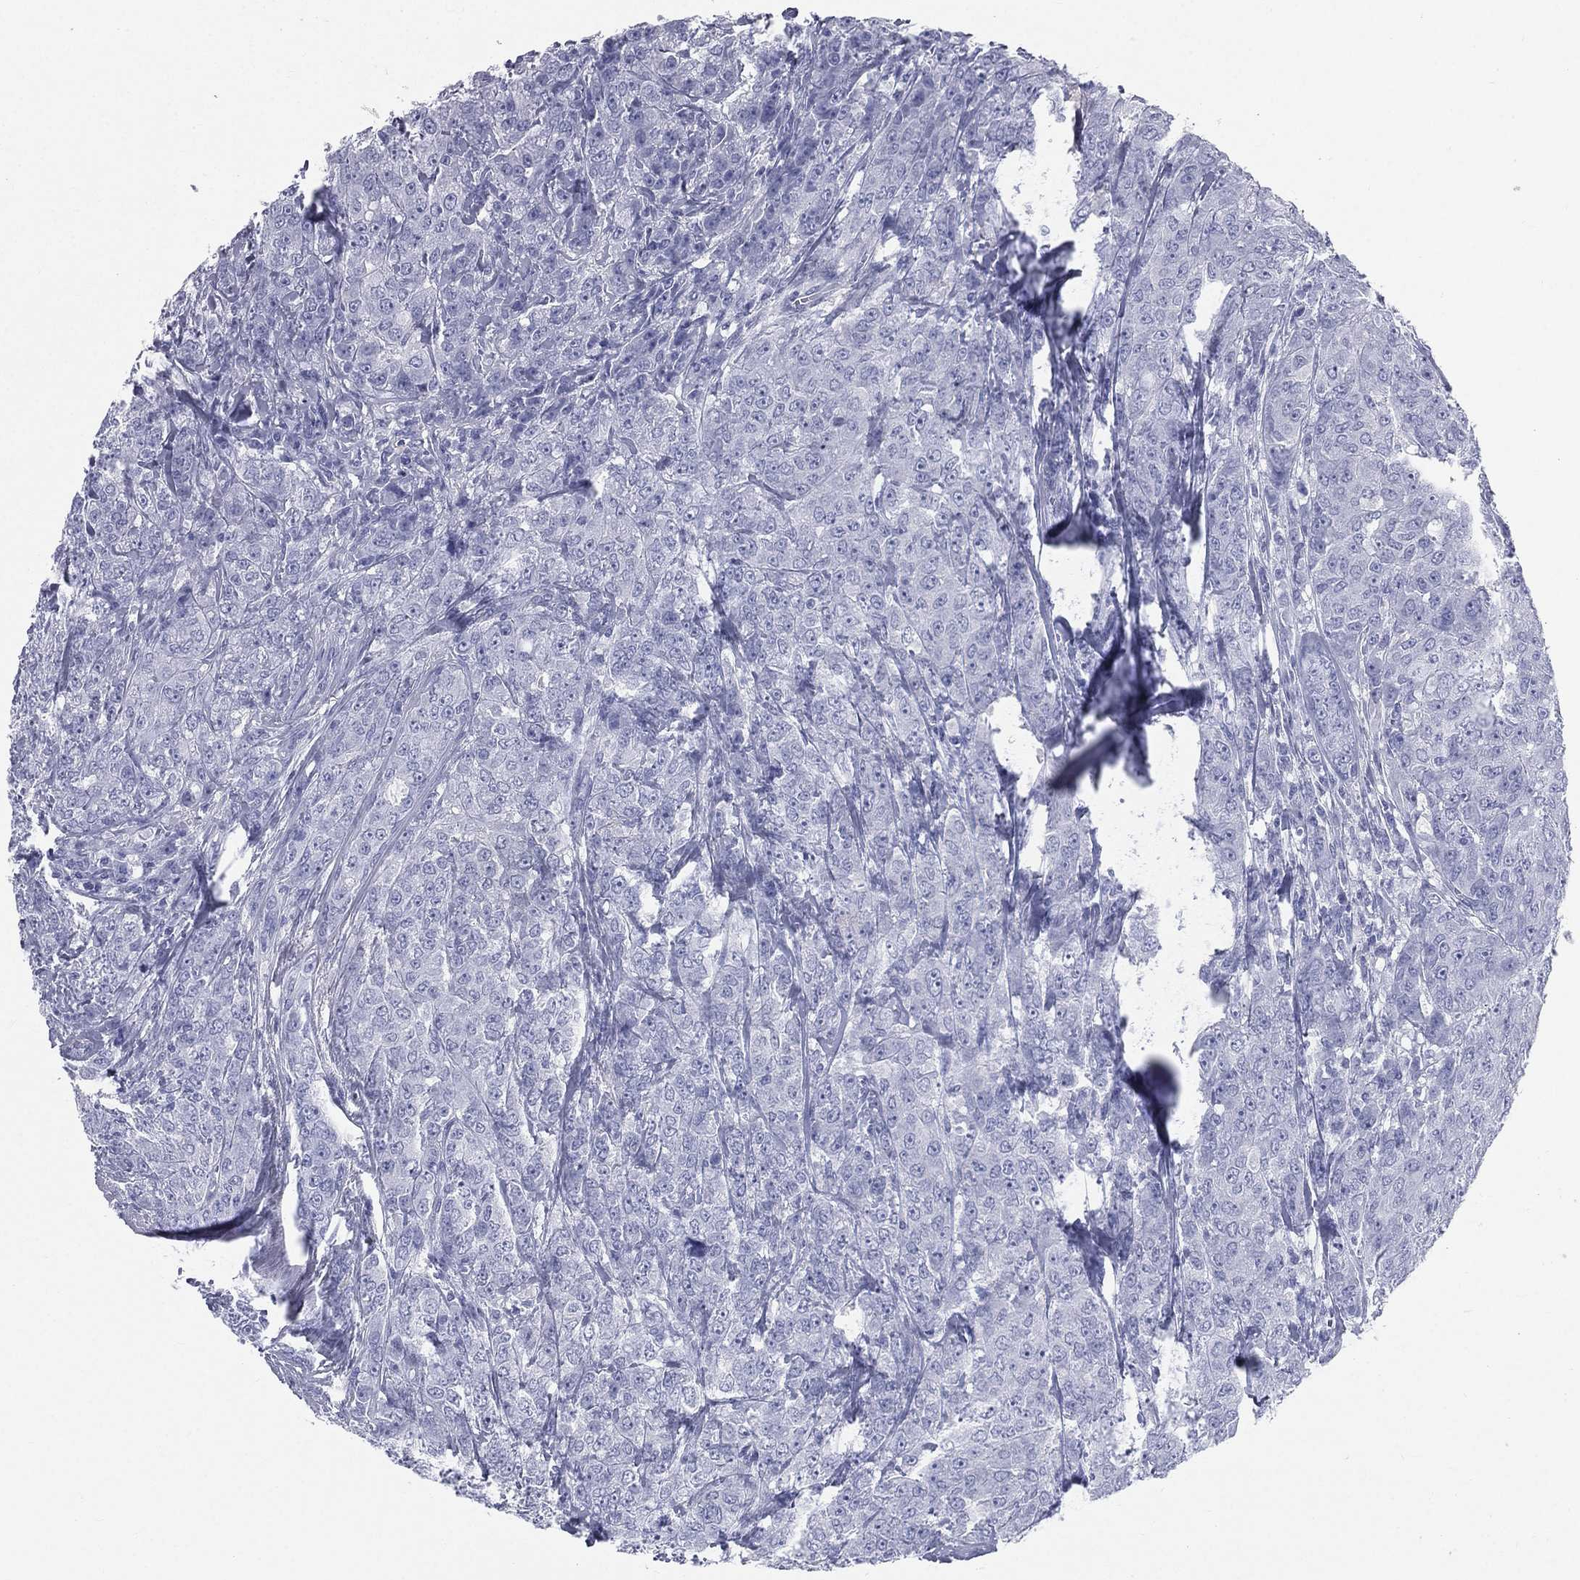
{"staining": {"intensity": "negative", "quantity": "none", "location": "none"}, "tissue": "breast cancer", "cell_type": "Tumor cells", "image_type": "cancer", "snomed": [{"axis": "morphology", "description": "Duct carcinoma"}, {"axis": "topography", "description": "Breast"}], "caption": "Immunohistochemistry of human breast cancer (invasive ductal carcinoma) exhibits no staining in tumor cells.", "gene": "HP", "patient": {"sex": "female", "age": 43}}